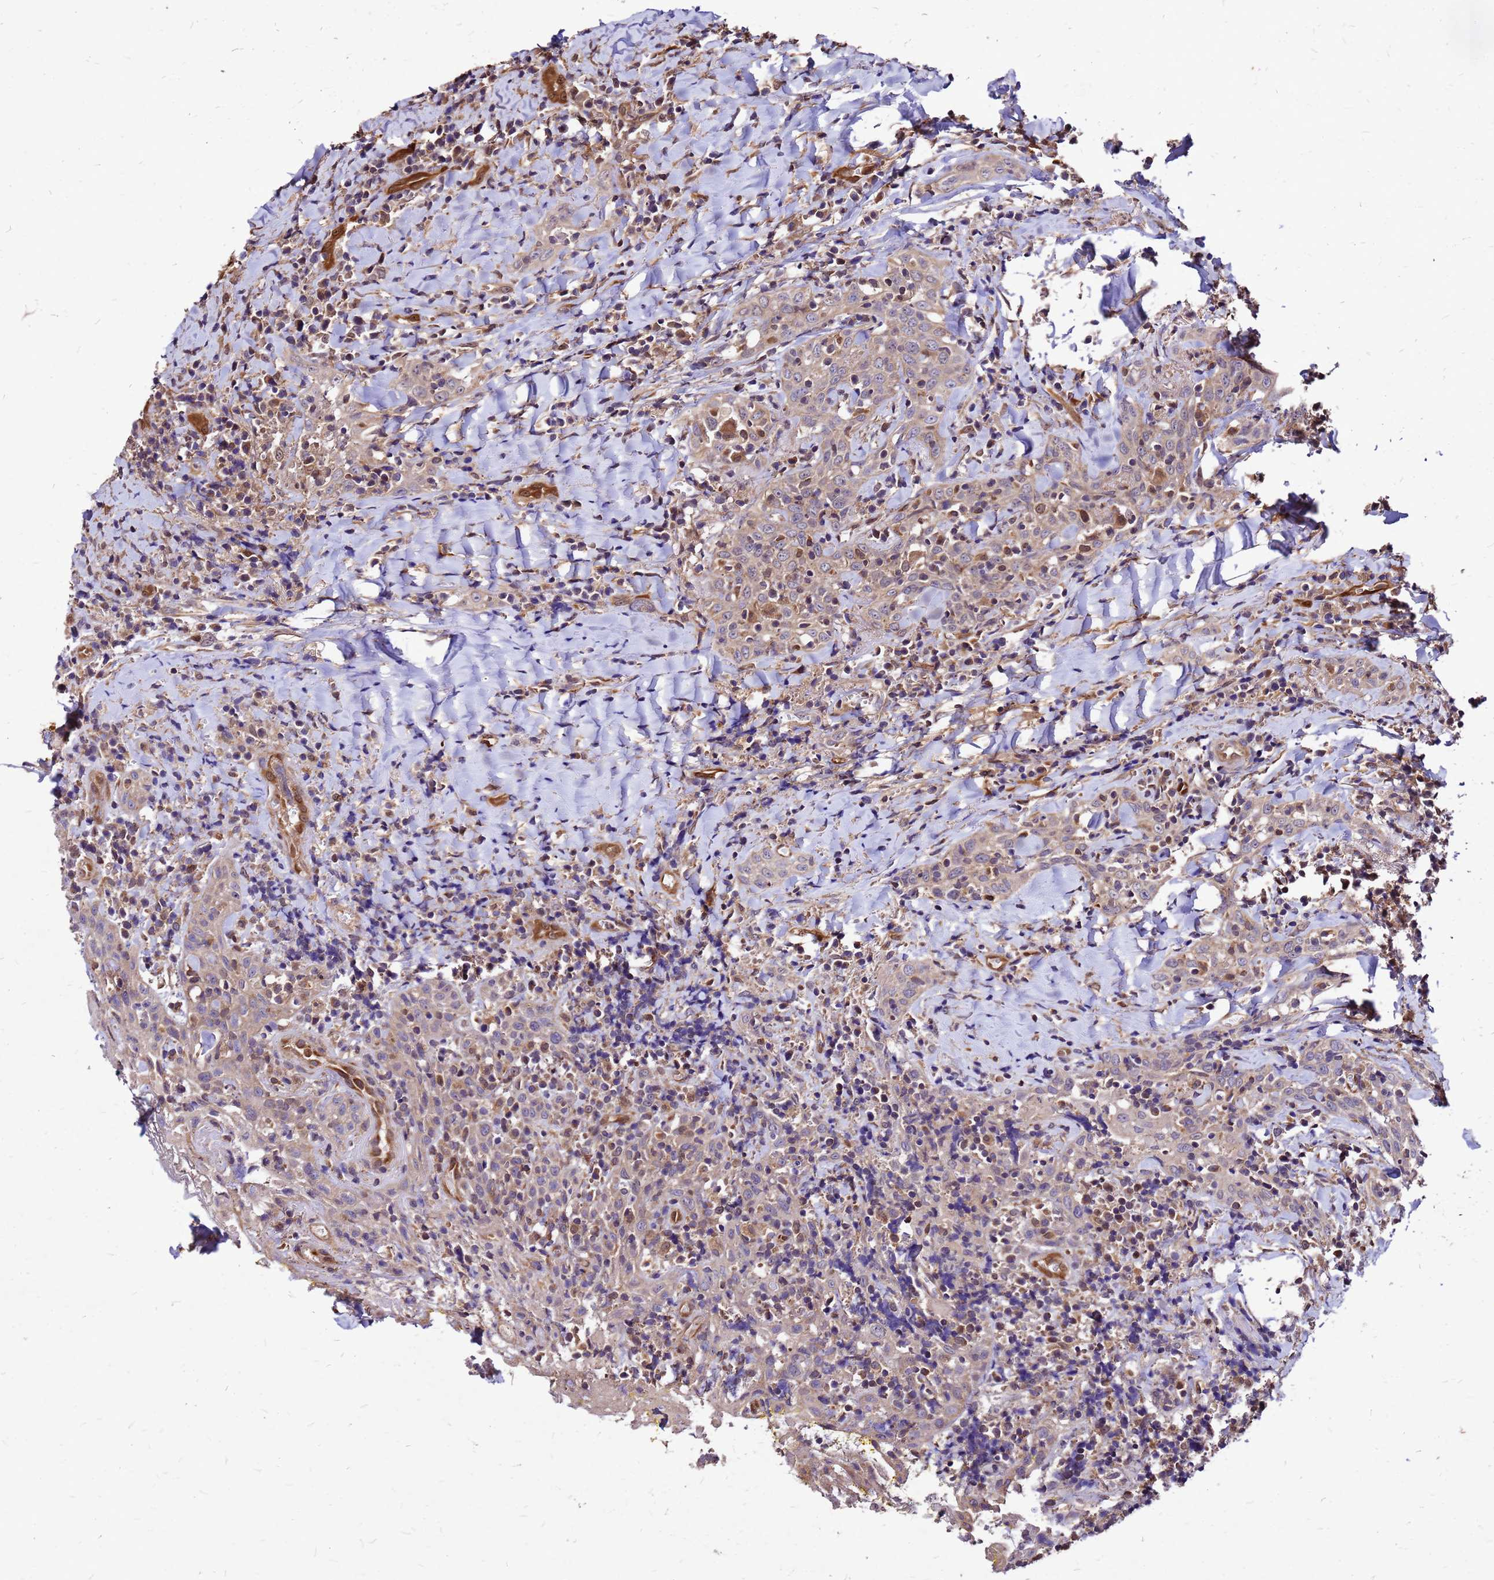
{"staining": {"intensity": "weak", "quantity": "25%-75%", "location": "cytoplasmic/membranous"}, "tissue": "head and neck cancer", "cell_type": "Tumor cells", "image_type": "cancer", "snomed": [{"axis": "morphology", "description": "Squamous cell carcinoma, NOS"}, {"axis": "topography", "description": "Head-Neck"}], "caption": "Head and neck squamous cell carcinoma tissue displays weak cytoplasmic/membranous positivity in about 25%-75% of tumor cells Using DAB (brown) and hematoxylin (blue) stains, captured at high magnification using brightfield microscopy.", "gene": "DUSP23", "patient": {"sex": "female", "age": 70}}